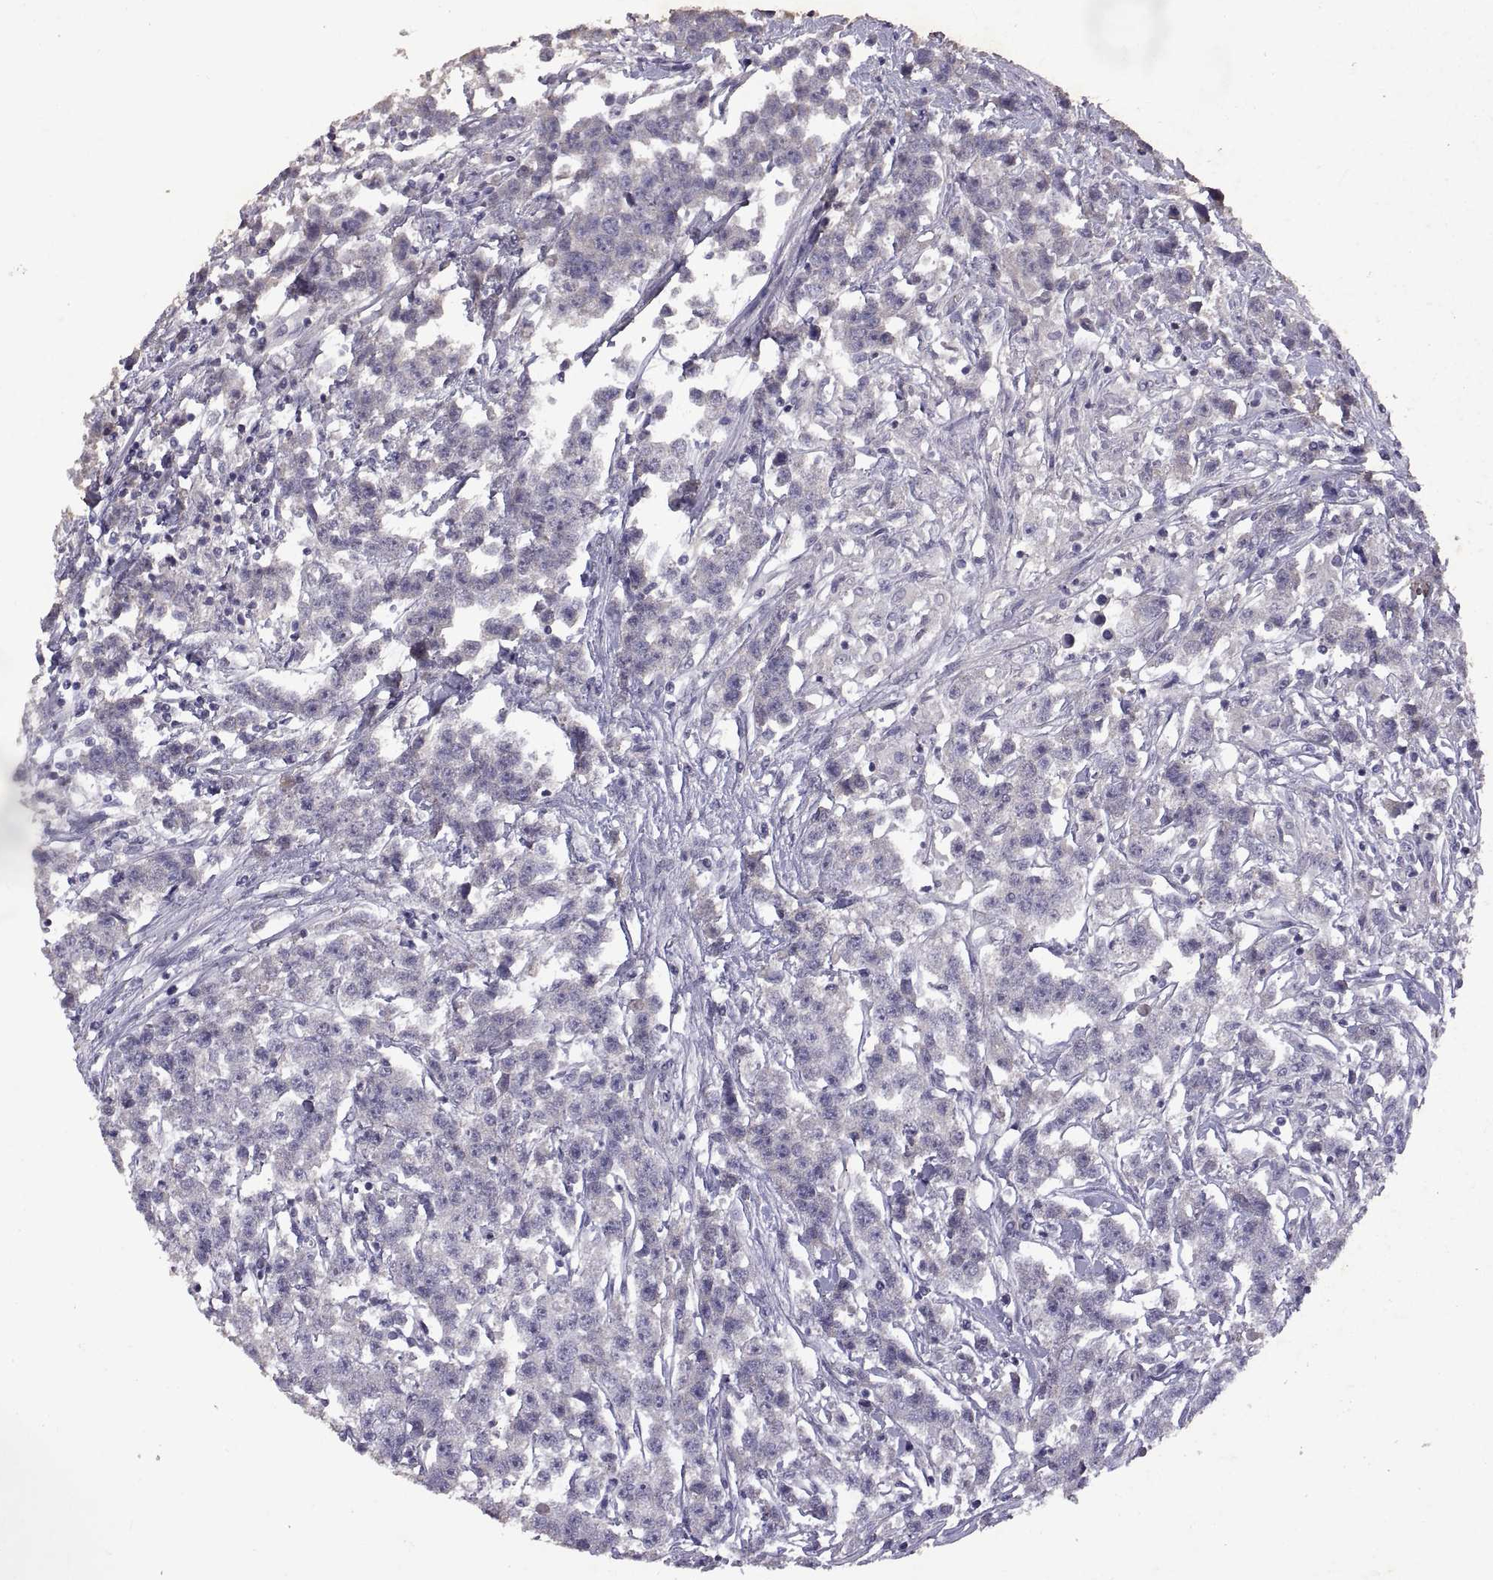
{"staining": {"intensity": "negative", "quantity": "none", "location": "none"}, "tissue": "testis cancer", "cell_type": "Tumor cells", "image_type": "cancer", "snomed": [{"axis": "morphology", "description": "Seminoma, NOS"}, {"axis": "topography", "description": "Testis"}], "caption": "Immunohistochemistry histopathology image of human seminoma (testis) stained for a protein (brown), which demonstrates no positivity in tumor cells.", "gene": "DEFB136", "patient": {"sex": "male", "age": 59}}